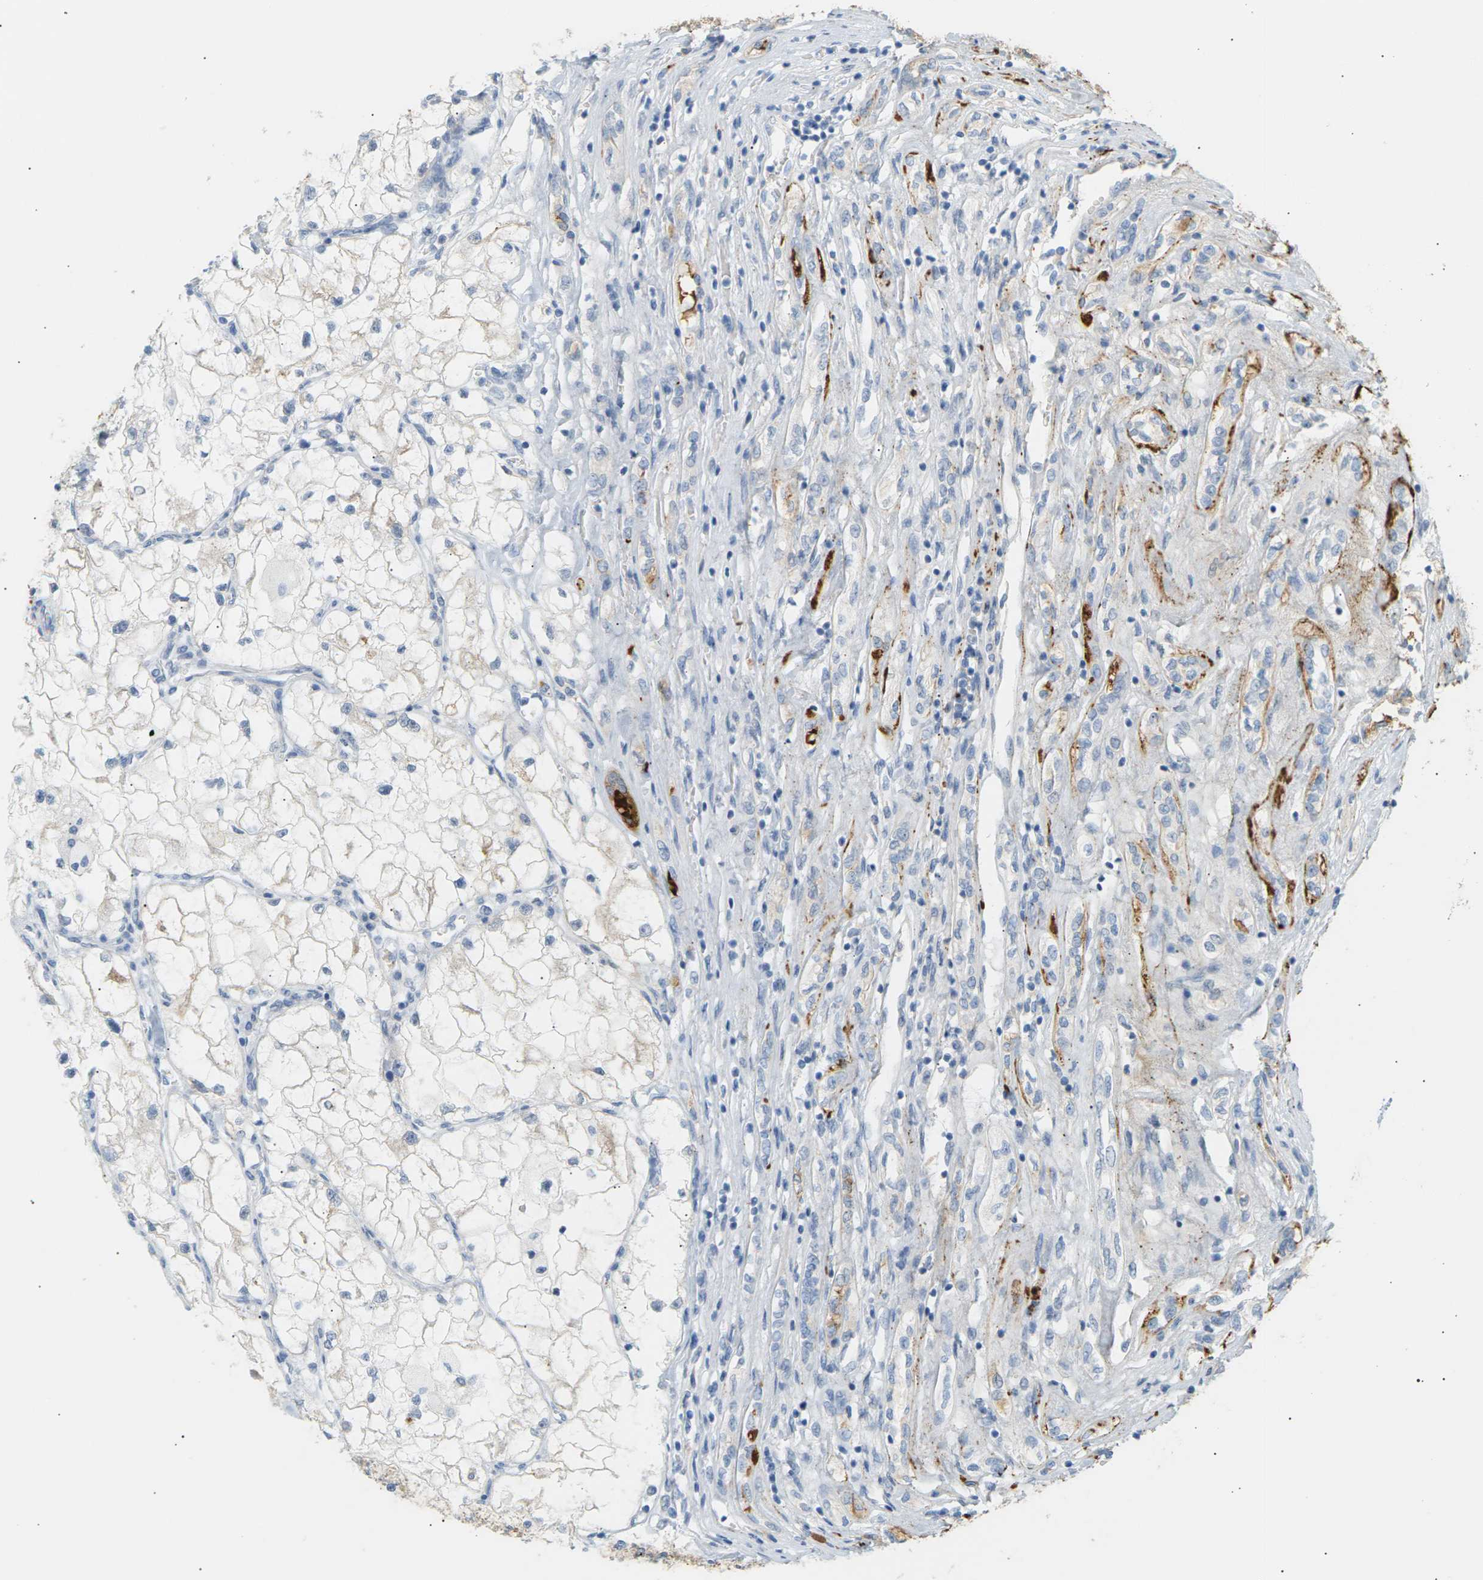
{"staining": {"intensity": "negative", "quantity": "none", "location": "none"}, "tissue": "renal cancer", "cell_type": "Tumor cells", "image_type": "cancer", "snomed": [{"axis": "morphology", "description": "Adenocarcinoma, NOS"}, {"axis": "topography", "description": "Kidney"}], "caption": "DAB (3,3'-diaminobenzidine) immunohistochemical staining of human renal adenocarcinoma demonstrates no significant positivity in tumor cells.", "gene": "CLU", "patient": {"sex": "female", "age": 70}}